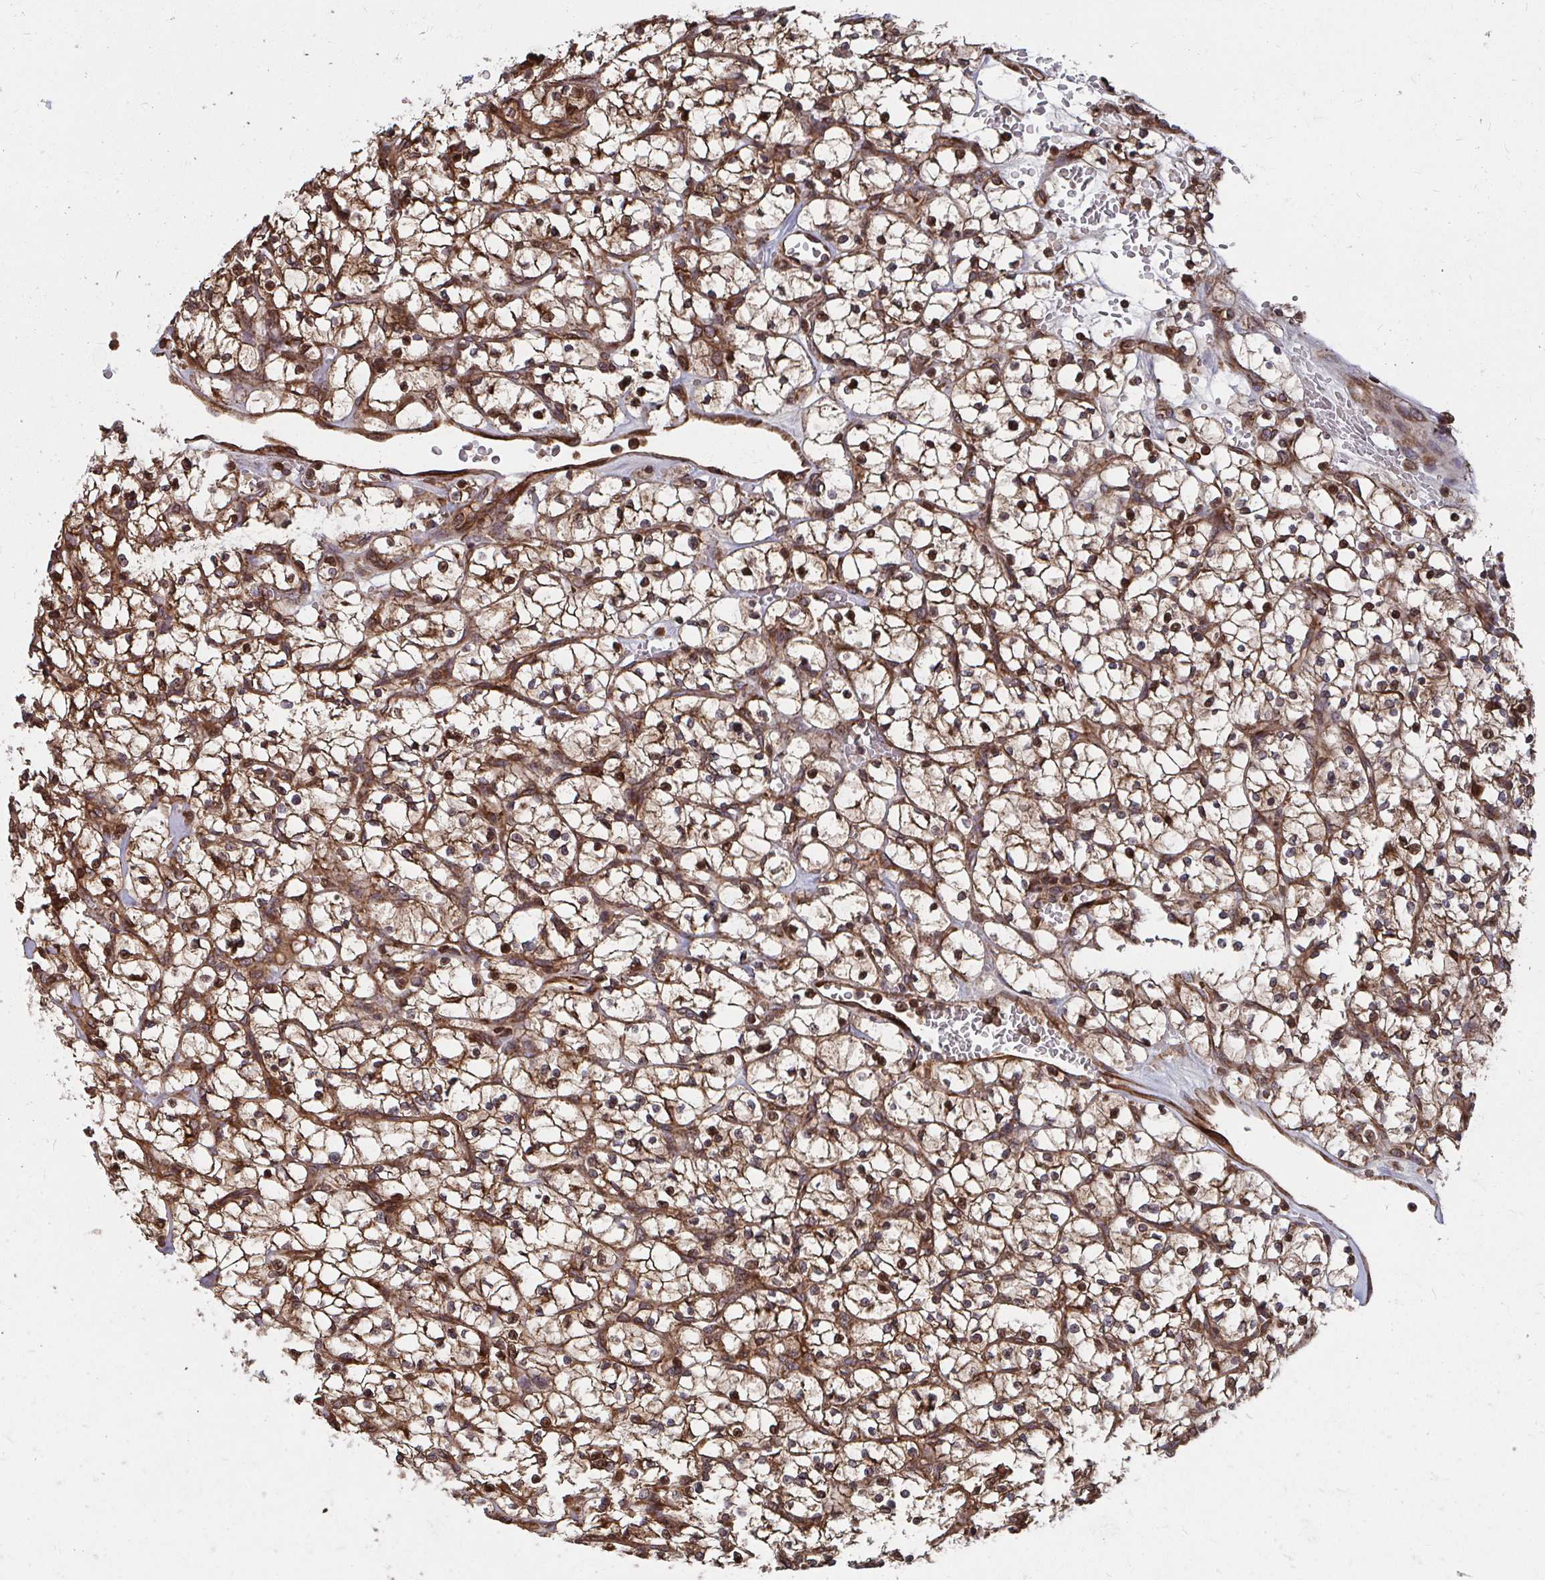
{"staining": {"intensity": "moderate", "quantity": ">75%", "location": "cytoplasmic/membranous,nuclear"}, "tissue": "renal cancer", "cell_type": "Tumor cells", "image_type": "cancer", "snomed": [{"axis": "morphology", "description": "Adenocarcinoma, NOS"}, {"axis": "topography", "description": "Kidney"}], "caption": "Moderate cytoplasmic/membranous and nuclear staining is appreciated in about >75% of tumor cells in renal cancer.", "gene": "FAM89A", "patient": {"sex": "female", "age": 64}}